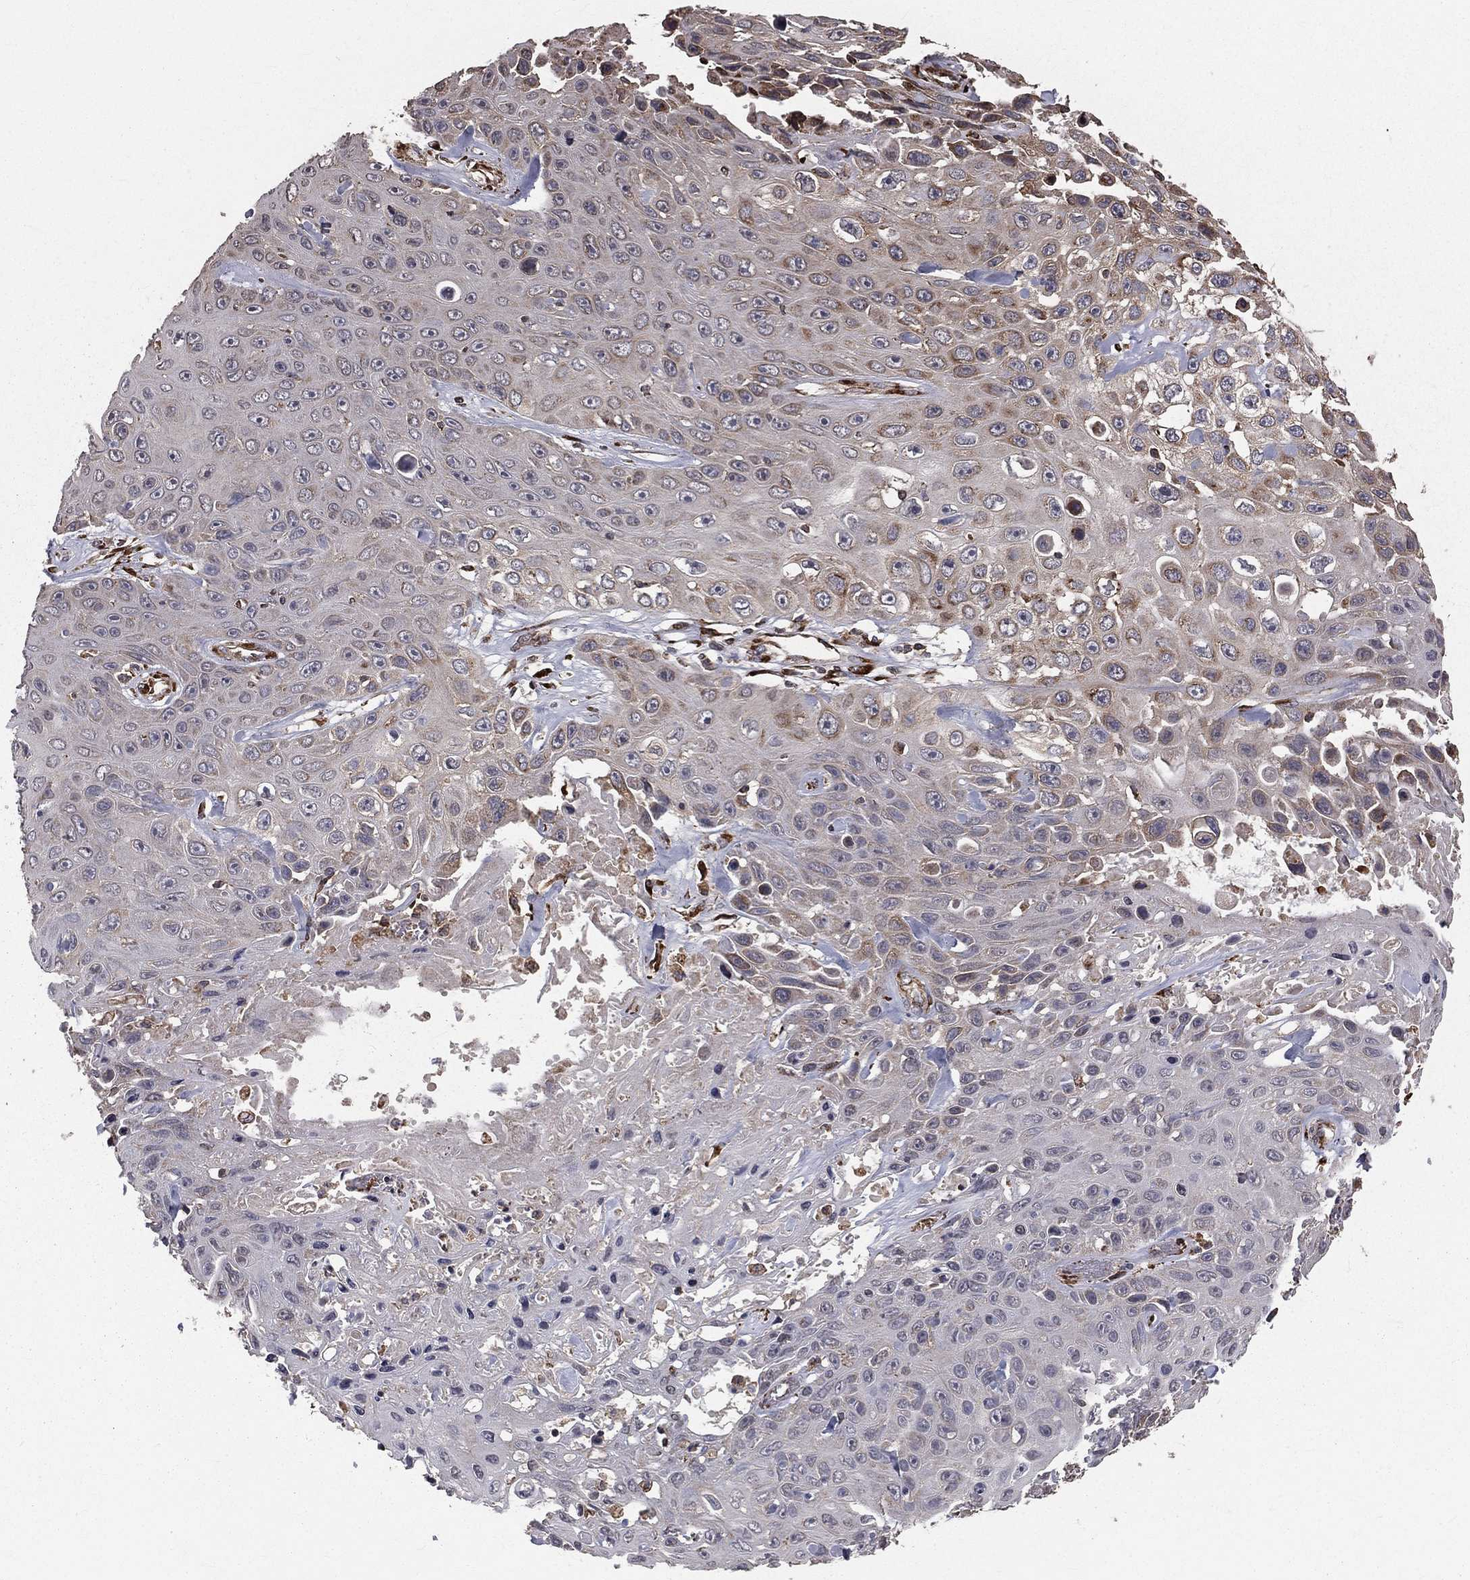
{"staining": {"intensity": "weak", "quantity": "<25%", "location": "cytoplasmic/membranous"}, "tissue": "skin cancer", "cell_type": "Tumor cells", "image_type": "cancer", "snomed": [{"axis": "morphology", "description": "Squamous cell carcinoma, NOS"}, {"axis": "topography", "description": "Skin"}], "caption": "Photomicrograph shows no significant protein staining in tumor cells of squamous cell carcinoma (skin).", "gene": "OLFML1", "patient": {"sex": "male", "age": 82}}